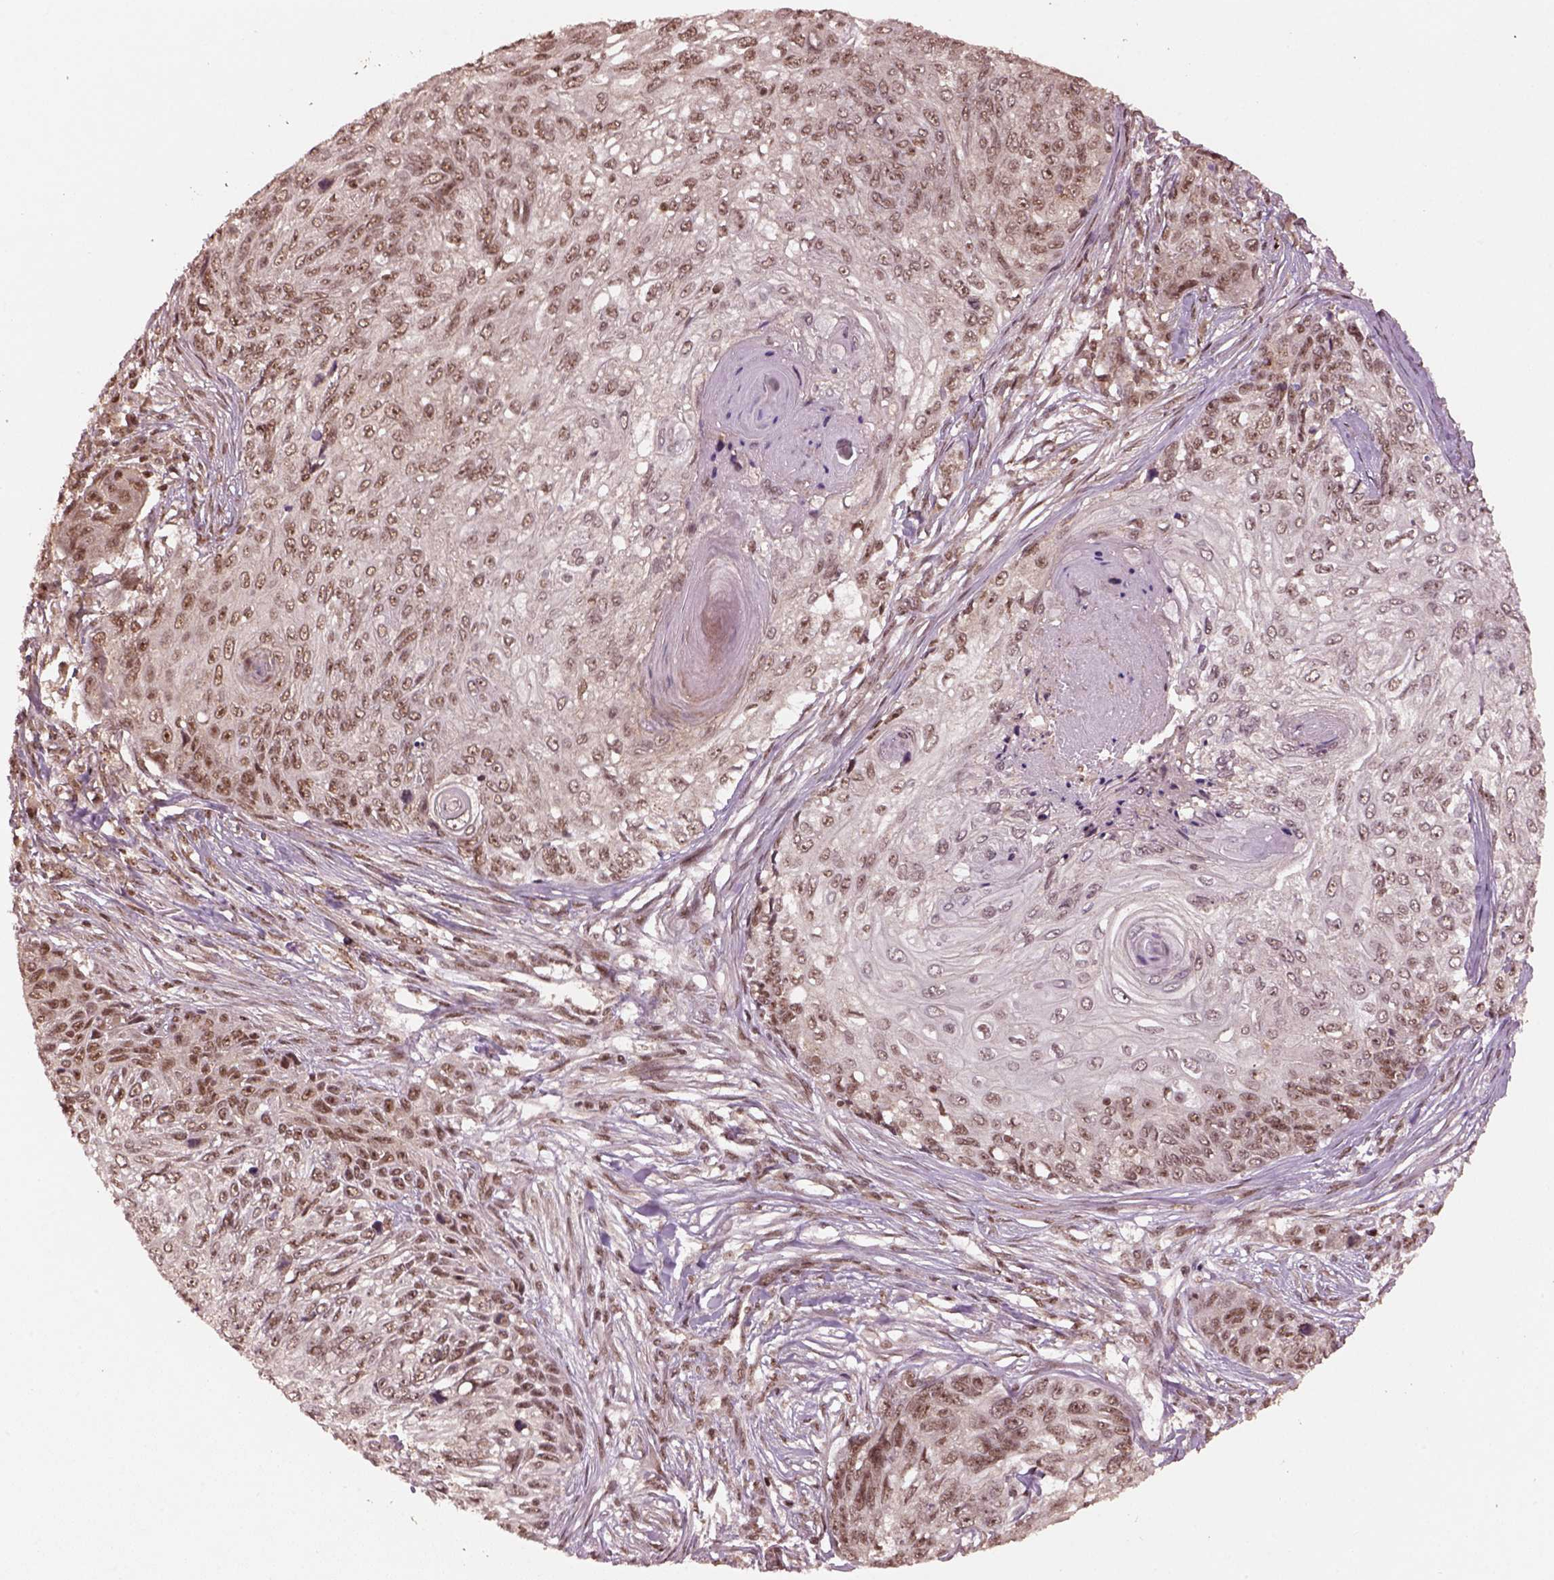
{"staining": {"intensity": "moderate", "quantity": ">75%", "location": "nuclear"}, "tissue": "skin cancer", "cell_type": "Tumor cells", "image_type": "cancer", "snomed": [{"axis": "morphology", "description": "Squamous cell carcinoma, NOS"}, {"axis": "topography", "description": "Skin"}], "caption": "Immunohistochemistry (IHC) staining of skin cancer, which shows medium levels of moderate nuclear staining in about >75% of tumor cells indicating moderate nuclear protein staining. The staining was performed using DAB (brown) for protein detection and nuclei were counterstained in hematoxylin (blue).", "gene": "BRD9", "patient": {"sex": "male", "age": 92}}